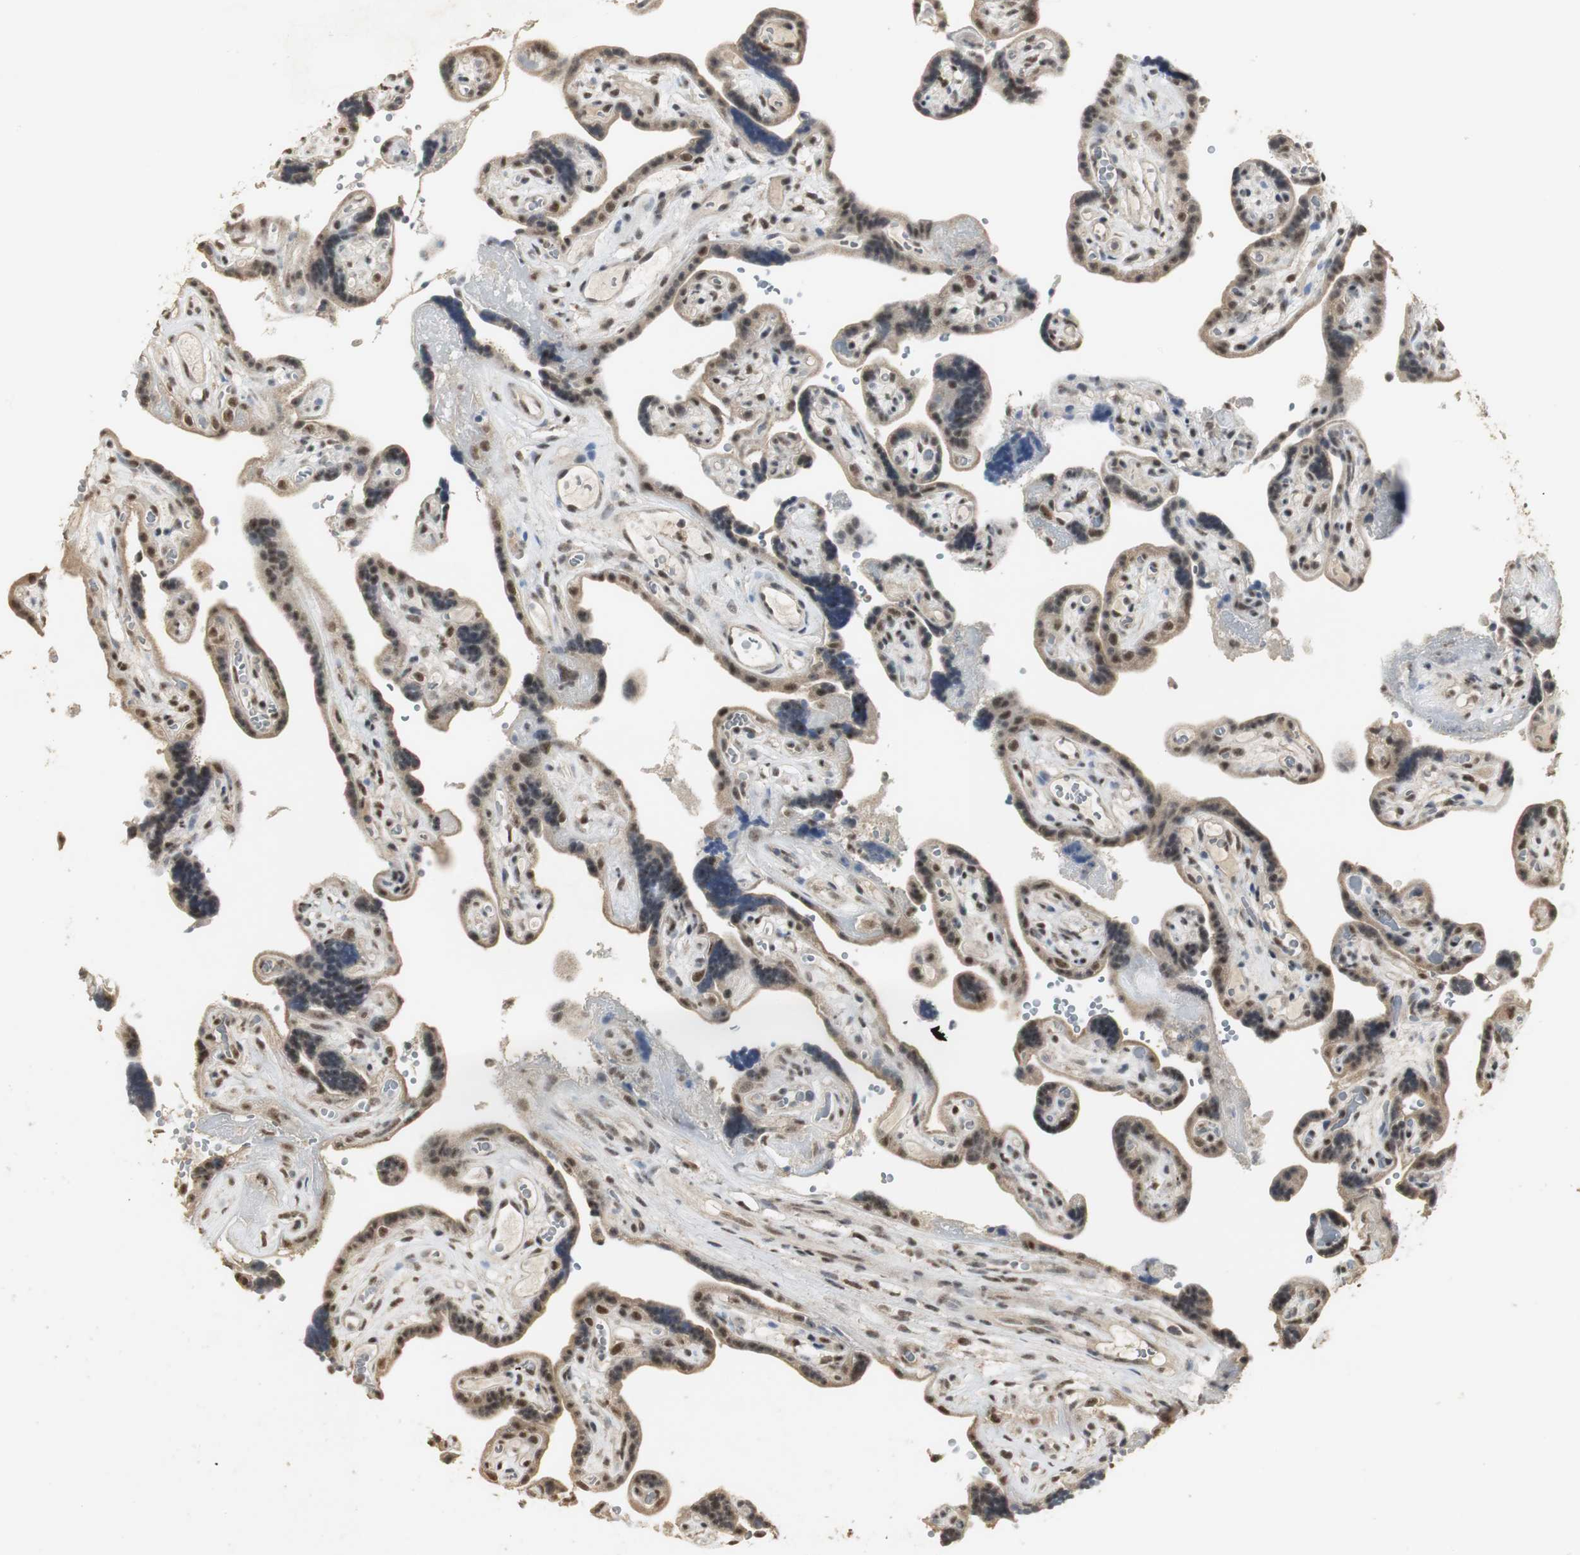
{"staining": {"intensity": "strong", "quantity": ">75%", "location": "cytoplasmic/membranous,nuclear"}, "tissue": "placenta", "cell_type": "Trophoblastic cells", "image_type": "normal", "snomed": [{"axis": "morphology", "description": "Normal tissue, NOS"}, {"axis": "topography", "description": "Placenta"}], "caption": "The photomicrograph demonstrates immunohistochemical staining of normal placenta. There is strong cytoplasmic/membranous,nuclear expression is identified in about >75% of trophoblastic cells. (DAB IHC, brown staining for protein, blue staining for nuclei).", "gene": "ELOA", "patient": {"sex": "female", "age": 30}}